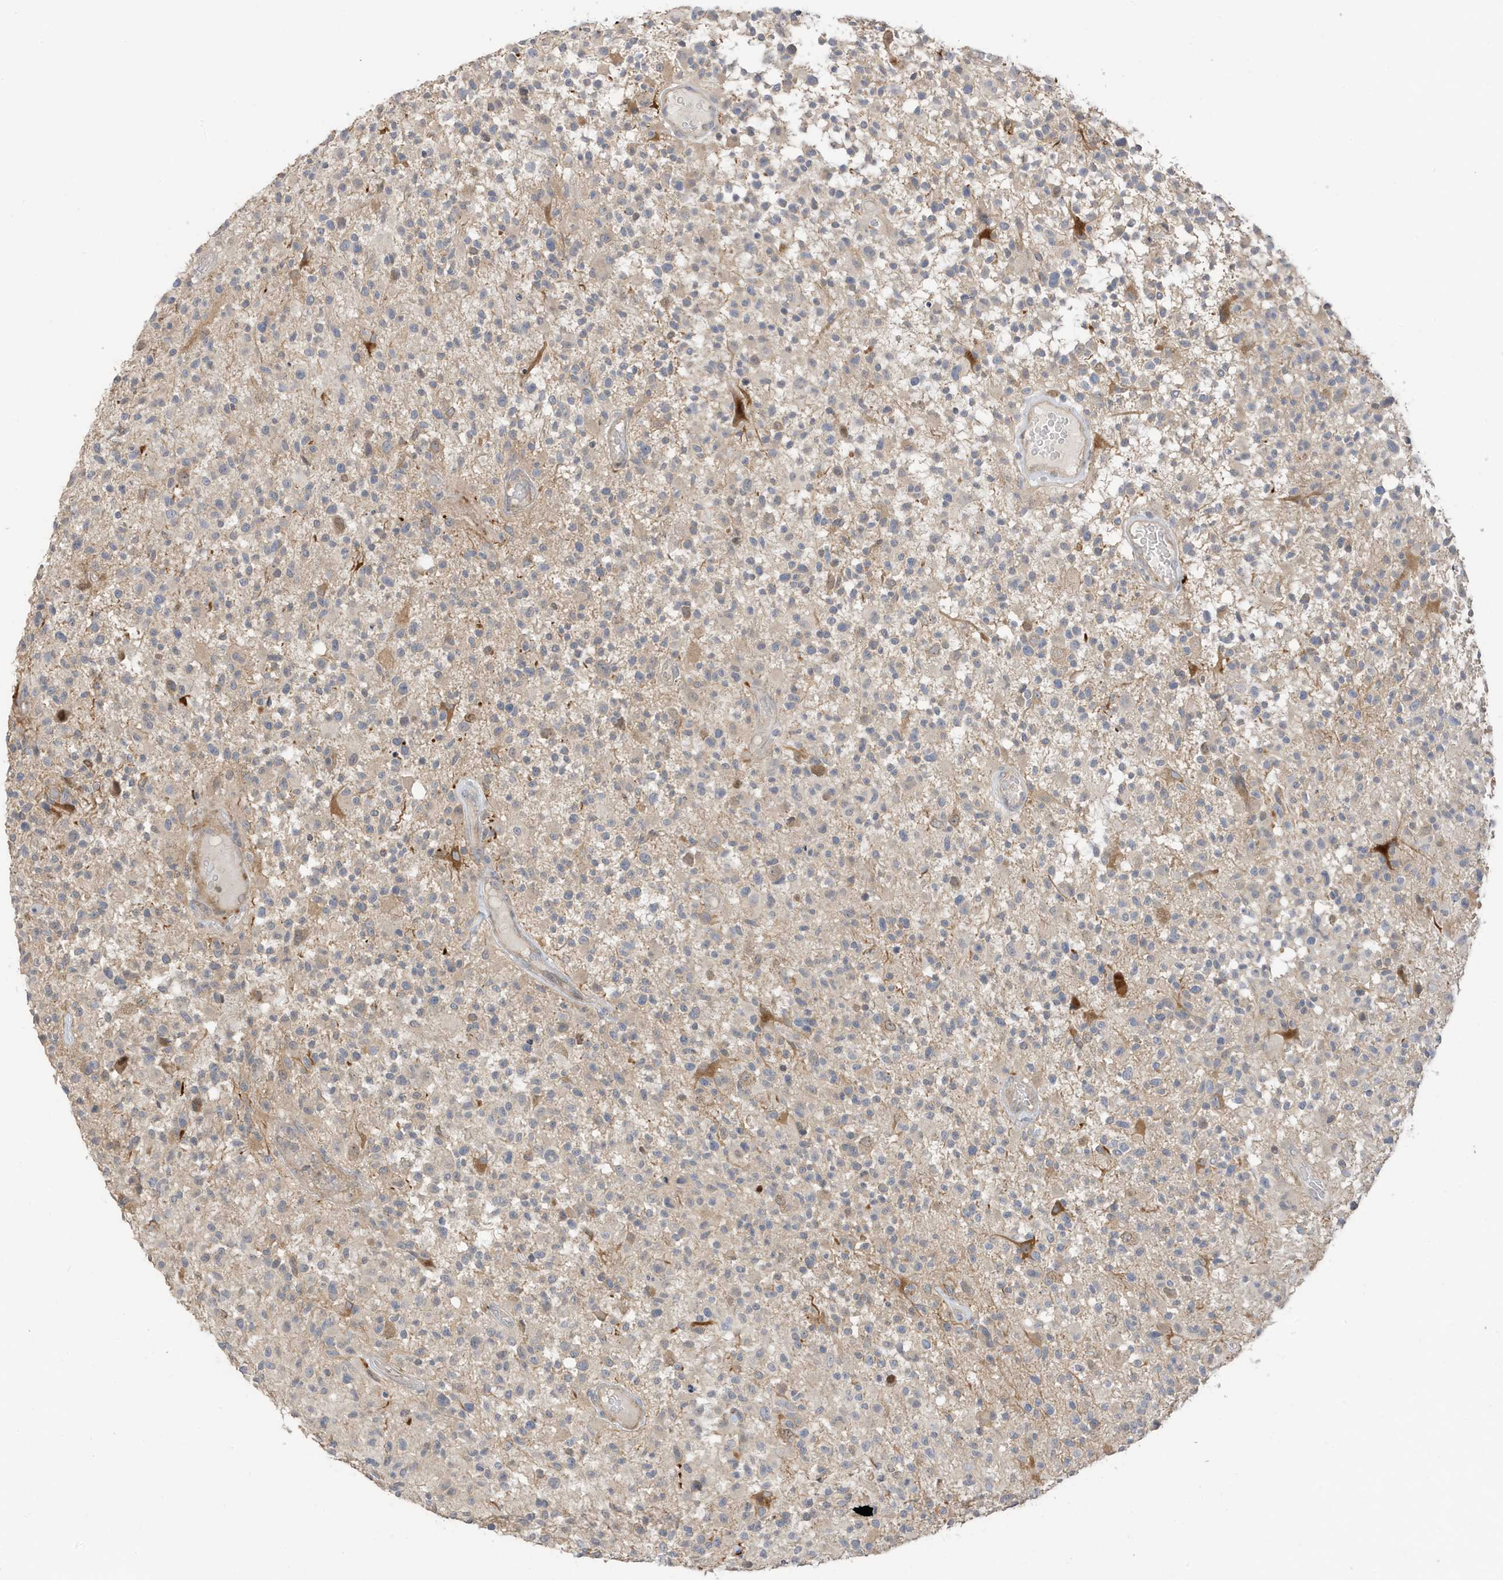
{"staining": {"intensity": "weak", "quantity": "<25%", "location": "cytoplasmic/membranous"}, "tissue": "glioma", "cell_type": "Tumor cells", "image_type": "cancer", "snomed": [{"axis": "morphology", "description": "Glioma, malignant, High grade"}, {"axis": "morphology", "description": "Glioblastoma, NOS"}, {"axis": "topography", "description": "Brain"}], "caption": "Protein analysis of glioma reveals no significant staining in tumor cells. The staining was performed using DAB (3,3'-diaminobenzidine) to visualize the protein expression in brown, while the nuclei were stained in blue with hematoxylin (Magnification: 20x).", "gene": "TAB3", "patient": {"sex": "male", "age": 60}}